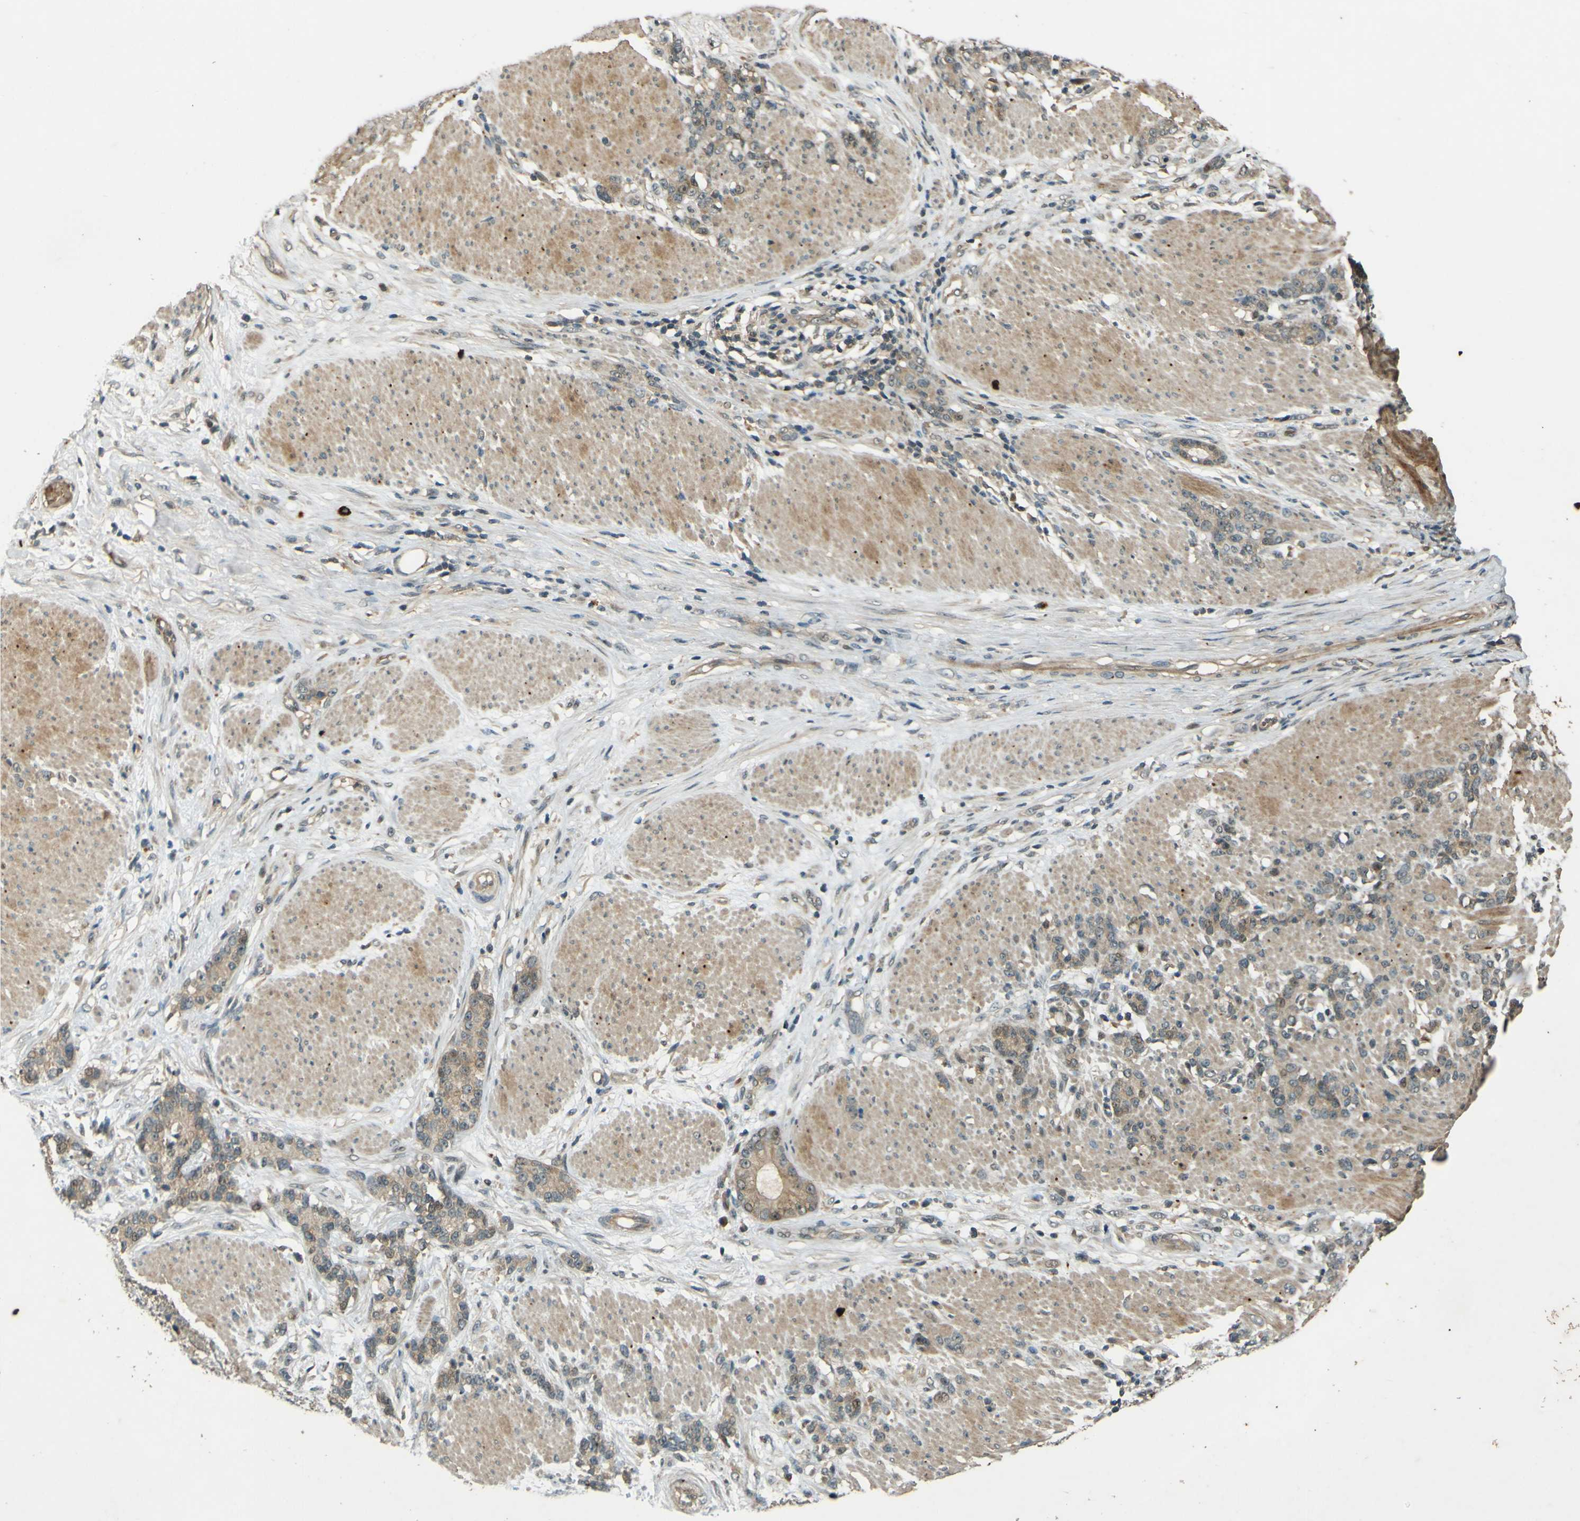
{"staining": {"intensity": "weak", "quantity": ">75%", "location": "cytoplasmic/membranous"}, "tissue": "stomach cancer", "cell_type": "Tumor cells", "image_type": "cancer", "snomed": [{"axis": "morphology", "description": "Adenocarcinoma, NOS"}, {"axis": "topography", "description": "Stomach, lower"}], "caption": "Stomach adenocarcinoma stained with IHC reveals weak cytoplasmic/membranous expression in about >75% of tumor cells. The staining was performed using DAB to visualize the protein expression in brown, while the nuclei were stained in blue with hematoxylin (Magnification: 20x).", "gene": "MPDZ", "patient": {"sex": "male", "age": 88}}